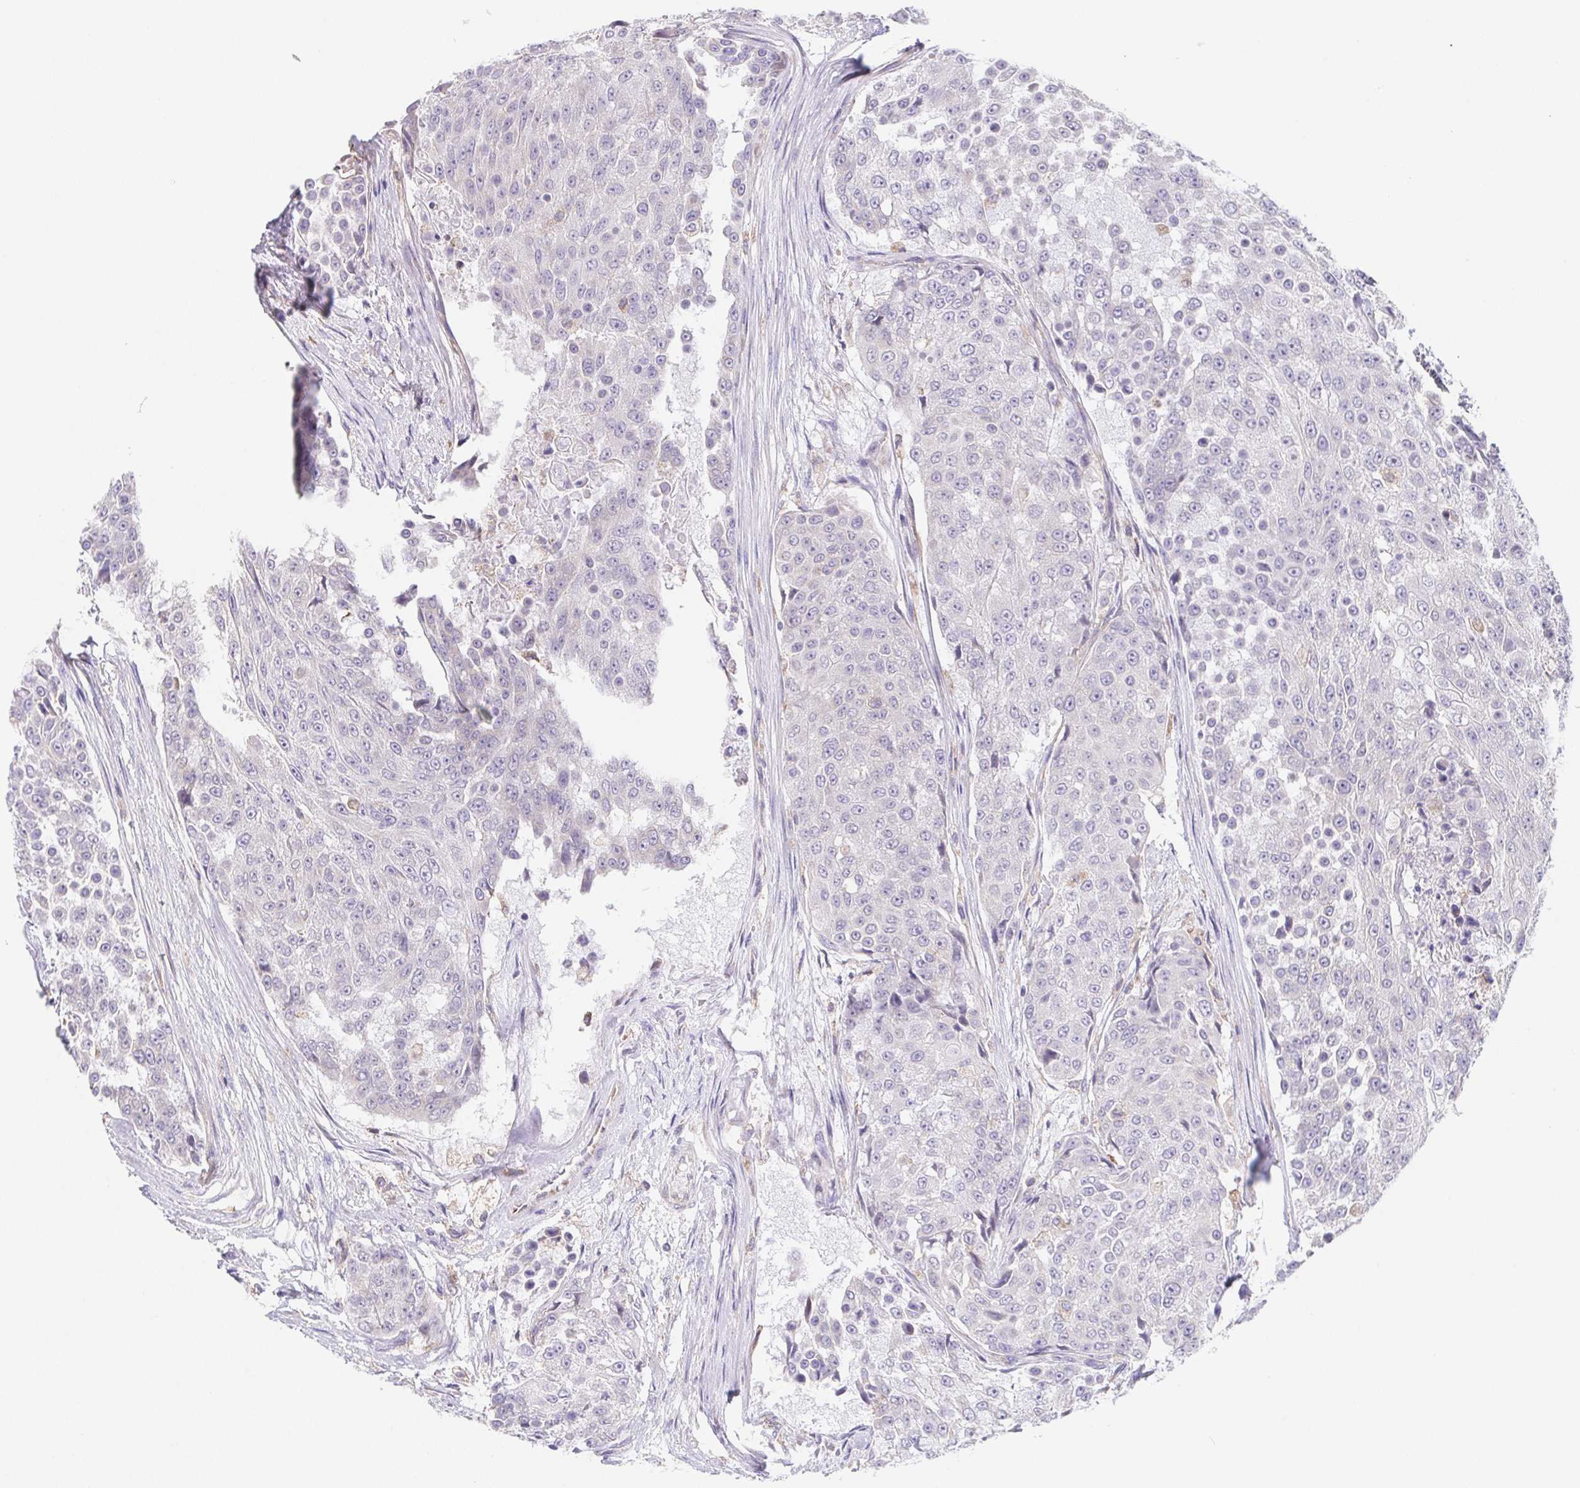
{"staining": {"intensity": "negative", "quantity": "none", "location": "none"}, "tissue": "urothelial cancer", "cell_type": "Tumor cells", "image_type": "cancer", "snomed": [{"axis": "morphology", "description": "Urothelial carcinoma, High grade"}, {"axis": "topography", "description": "Urinary bladder"}], "caption": "Histopathology image shows no significant protein staining in tumor cells of urothelial cancer.", "gene": "ADAM8", "patient": {"sex": "female", "age": 63}}